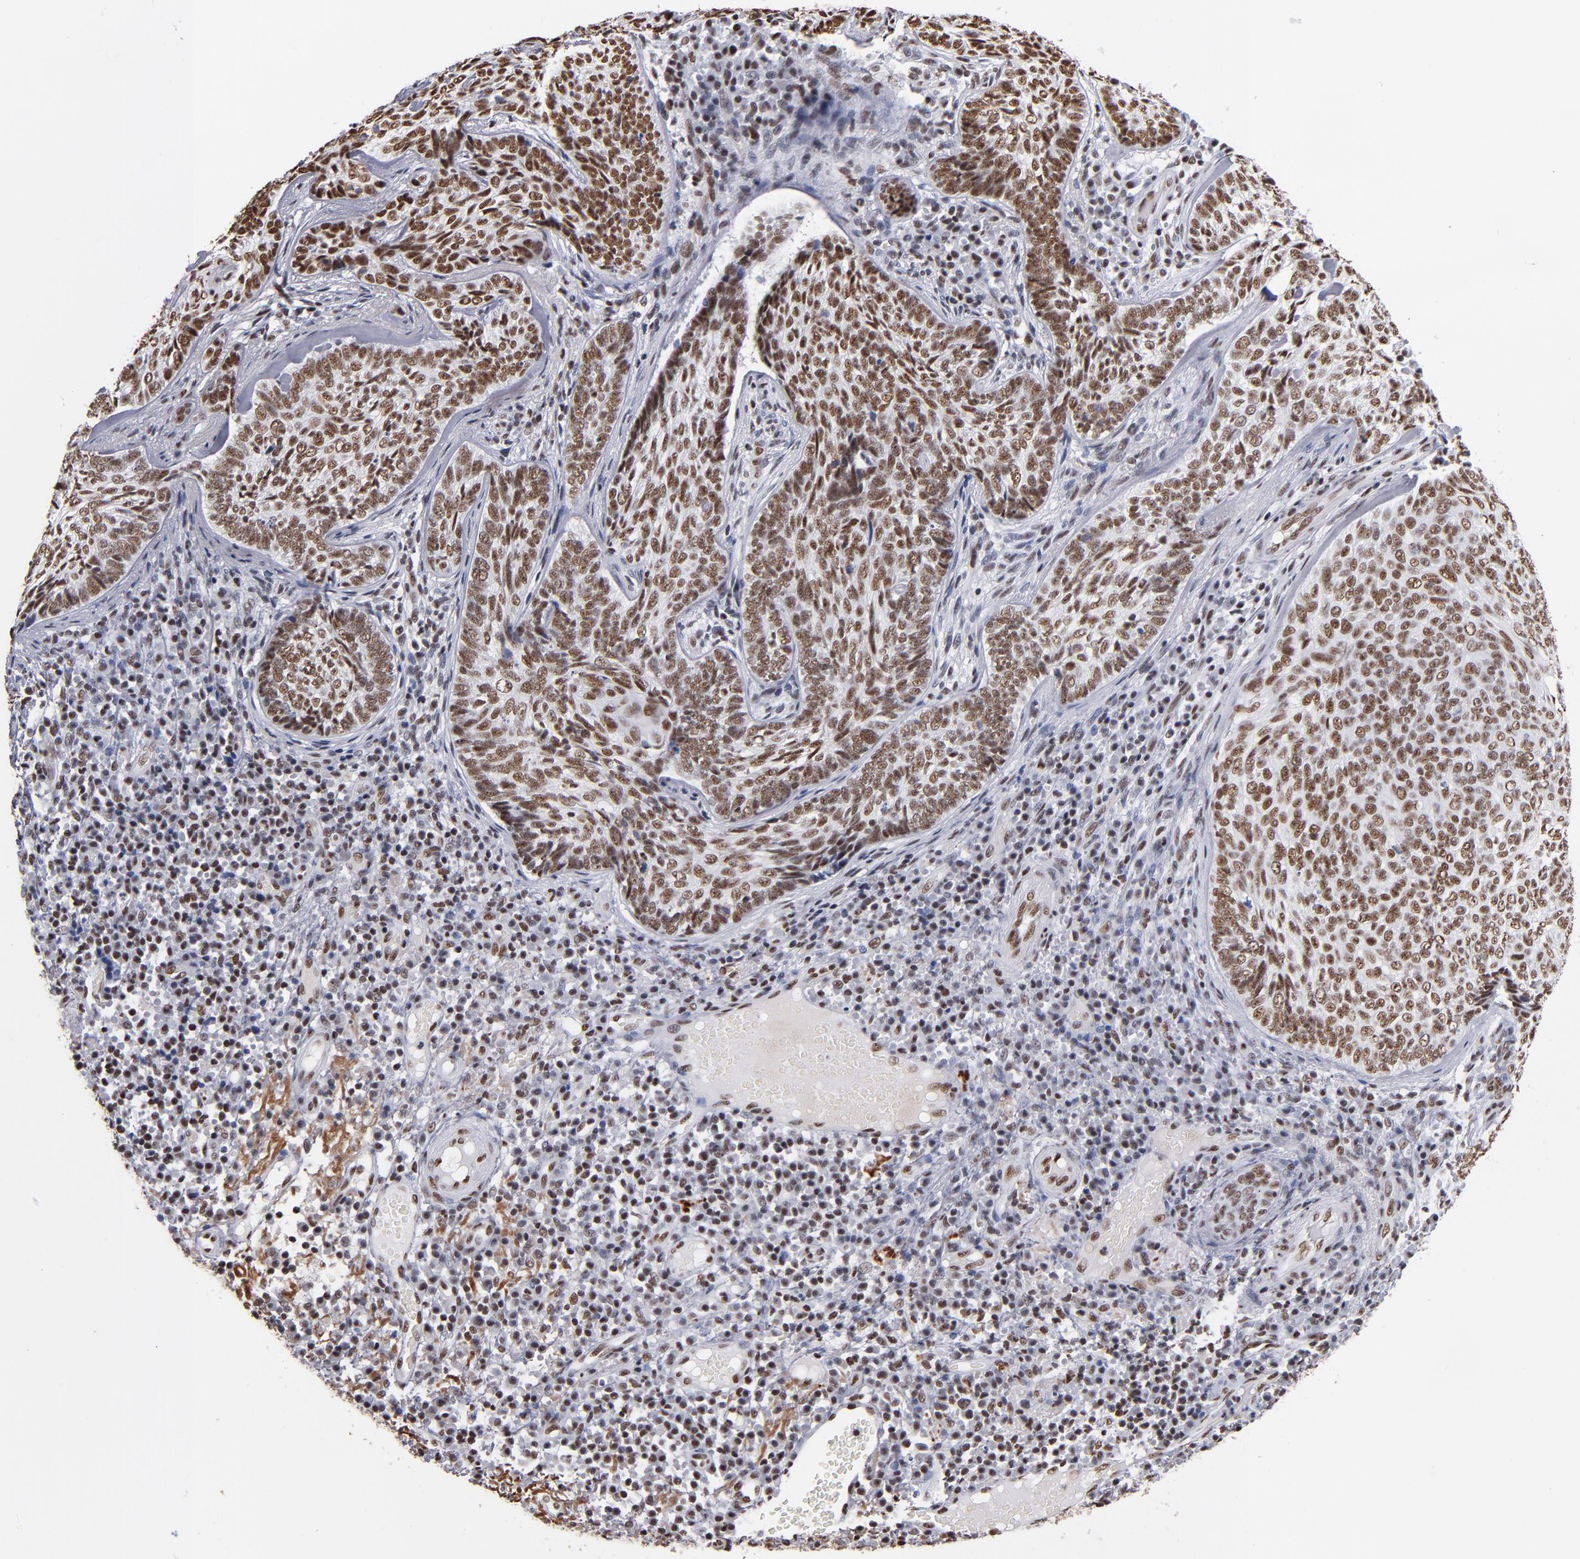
{"staining": {"intensity": "strong", "quantity": ">75%", "location": "nuclear"}, "tissue": "skin cancer", "cell_type": "Tumor cells", "image_type": "cancer", "snomed": [{"axis": "morphology", "description": "Basal cell carcinoma"}, {"axis": "topography", "description": "Skin"}], "caption": "A brown stain labels strong nuclear staining of a protein in skin cancer (basal cell carcinoma) tumor cells. Using DAB (3,3'-diaminobenzidine) (brown) and hematoxylin (blue) stains, captured at high magnification using brightfield microscopy.", "gene": "MN1", "patient": {"sex": "male", "age": 72}}